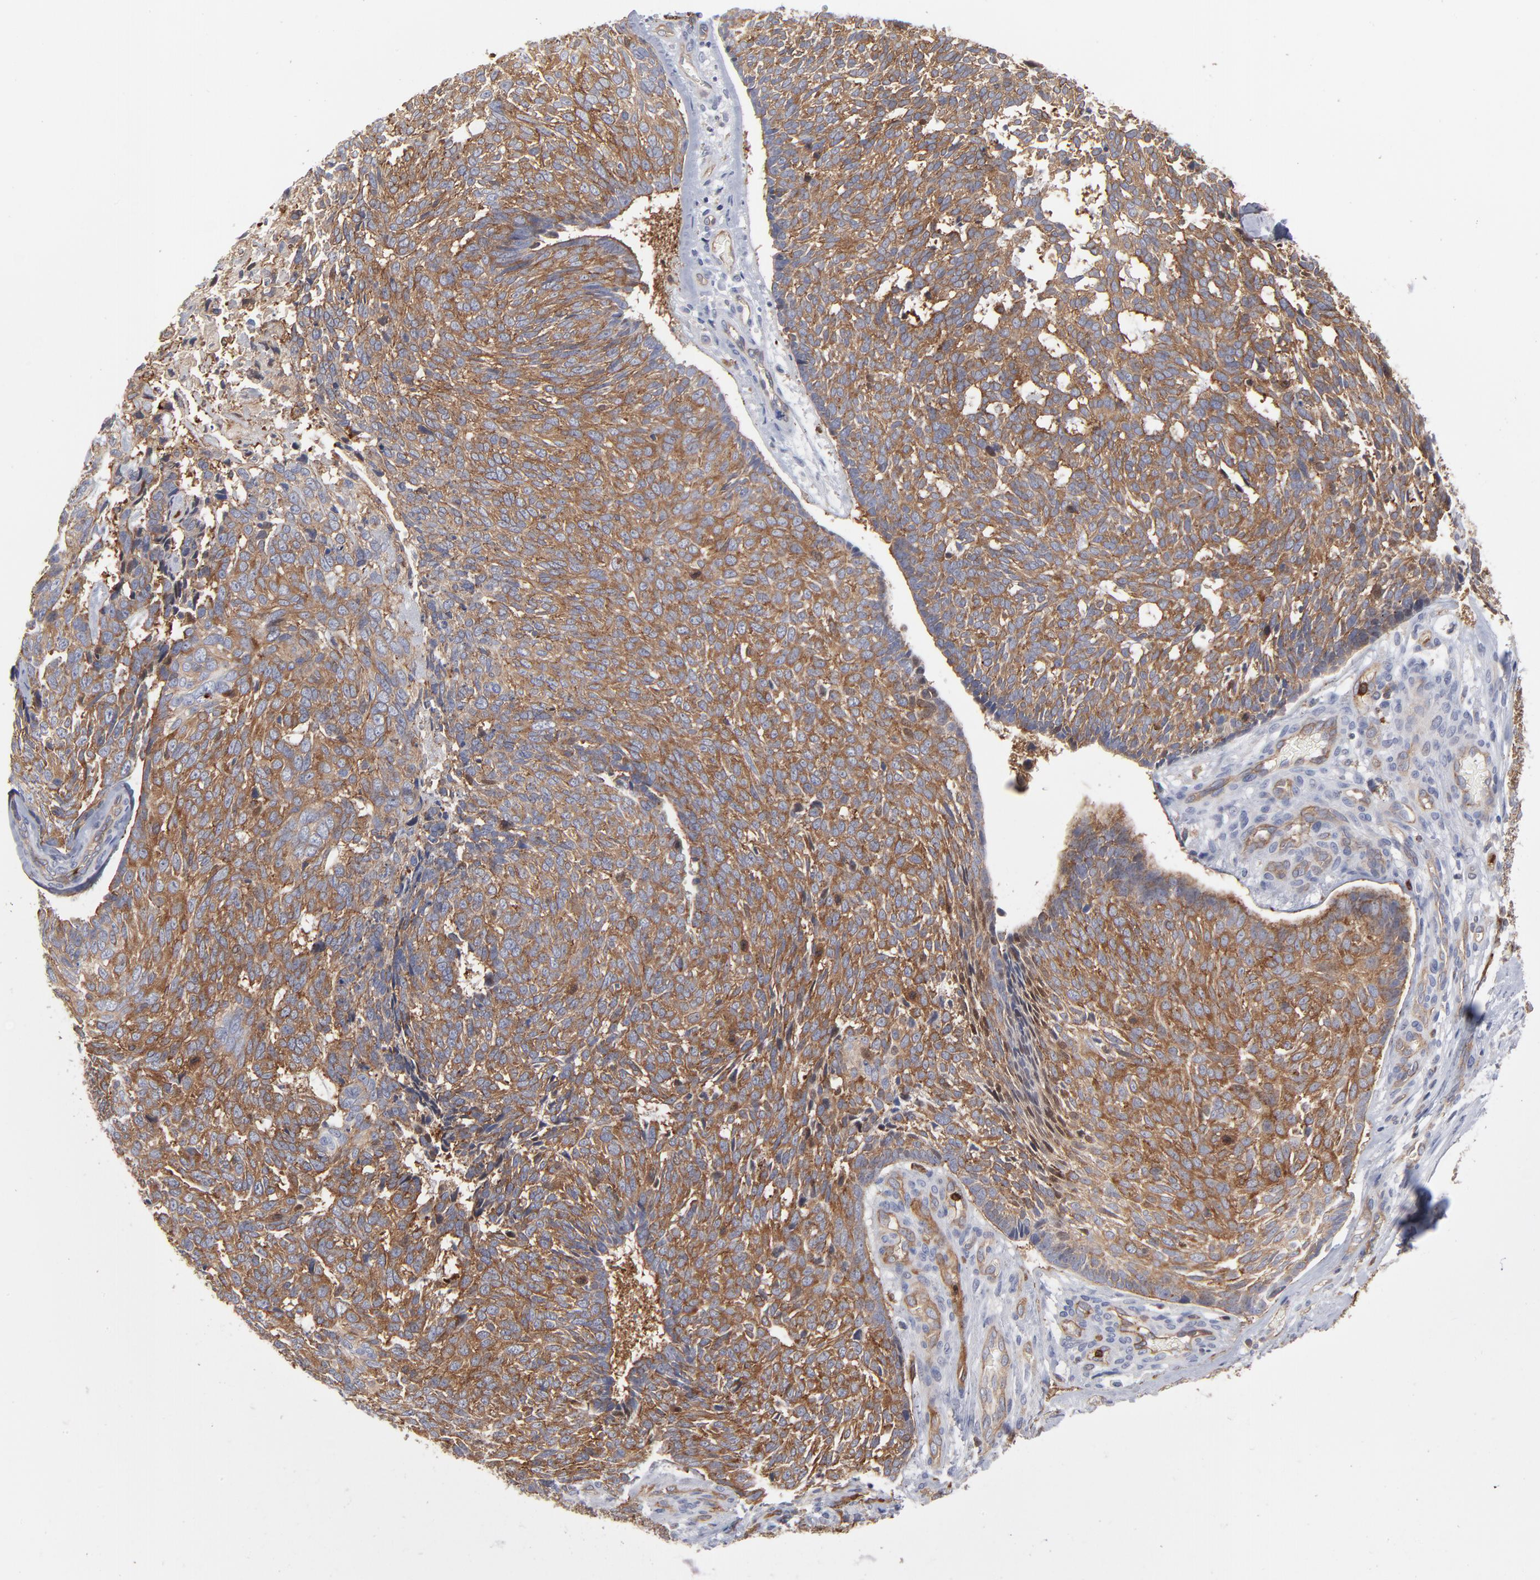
{"staining": {"intensity": "moderate", "quantity": ">75%", "location": "cytoplasmic/membranous"}, "tissue": "skin cancer", "cell_type": "Tumor cells", "image_type": "cancer", "snomed": [{"axis": "morphology", "description": "Basal cell carcinoma"}, {"axis": "topography", "description": "Skin"}], "caption": "Skin cancer stained with DAB immunohistochemistry reveals medium levels of moderate cytoplasmic/membranous positivity in approximately >75% of tumor cells.", "gene": "PXN", "patient": {"sex": "male", "age": 72}}